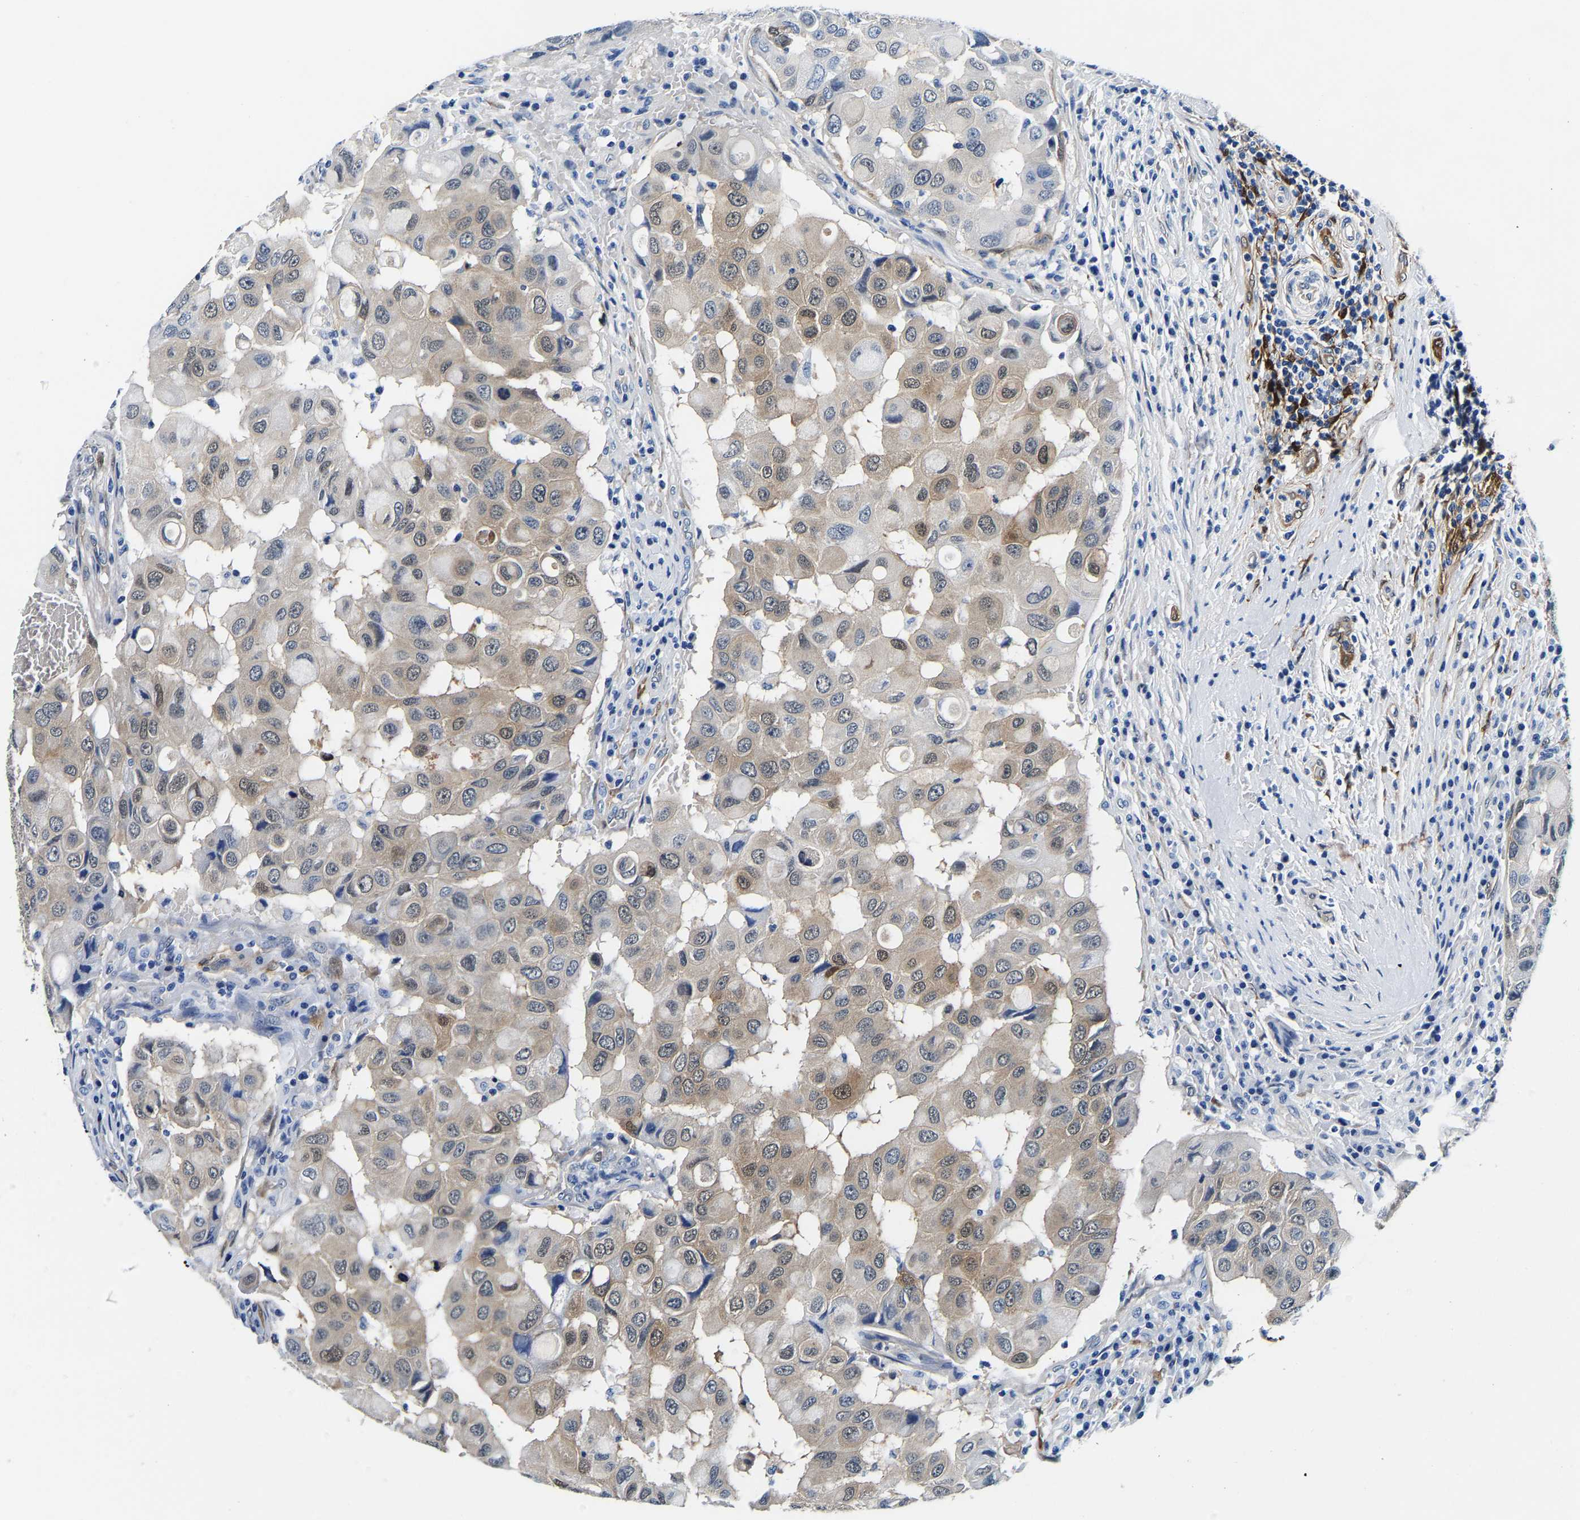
{"staining": {"intensity": "weak", "quantity": ">75%", "location": "cytoplasmic/membranous"}, "tissue": "breast cancer", "cell_type": "Tumor cells", "image_type": "cancer", "snomed": [{"axis": "morphology", "description": "Duct carcinoma"}, {"axis": "topography", "description": "Breast"}], "caption": "Human invasive ductal carcinoma (breast) stained for a protein (brown) exhibits weak cytoplasmic/membranous positive positivity in about >75% of tumor cells.", "gene": "S100A13", "patient": {"sex": "female", "age": 27}}